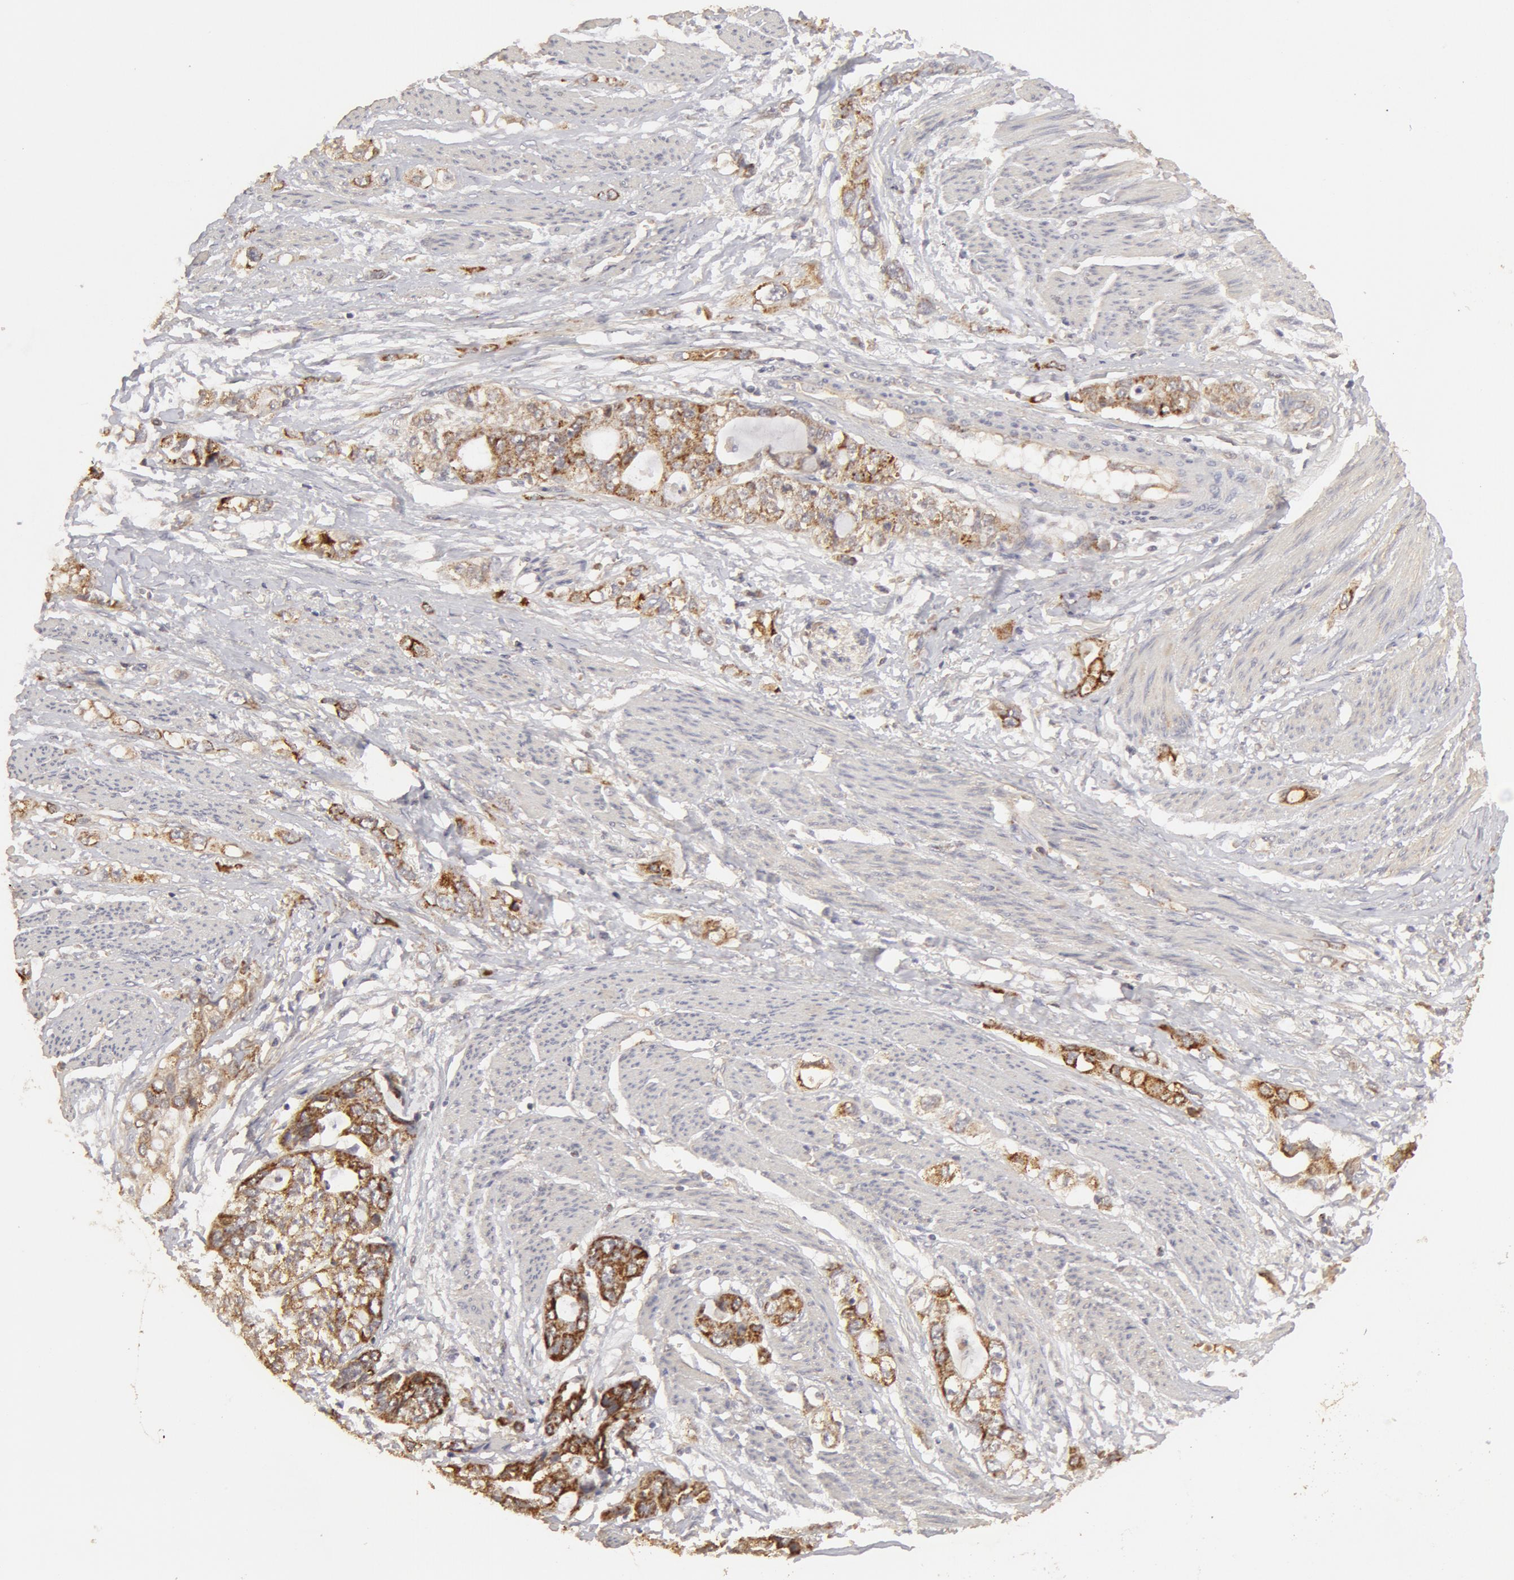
{"staining": {"intensity": "moderate", "quantity": "25%-75%", "location": "cytoplasmic/membranous"}, "tissue": "stomach cancer", "cell_type": "Tumor cells", "image_type": "cancer", "snomed": [{"axis": "morphology", "description": "Adenocarcinoma, NOS"}, {"axis": "topography", "description": "Stomach, upper"}], "caption": "Stomach cancer stained for a protein shows moderate cytoplasmic/membranous positivity in tumor cells. (DAB (3,3'-diaminobenzidine) = brown stain, brightfield microscopy at high magnification).", "gene": "ADPRH", "patient": {"sex": "female", "age": 52}}